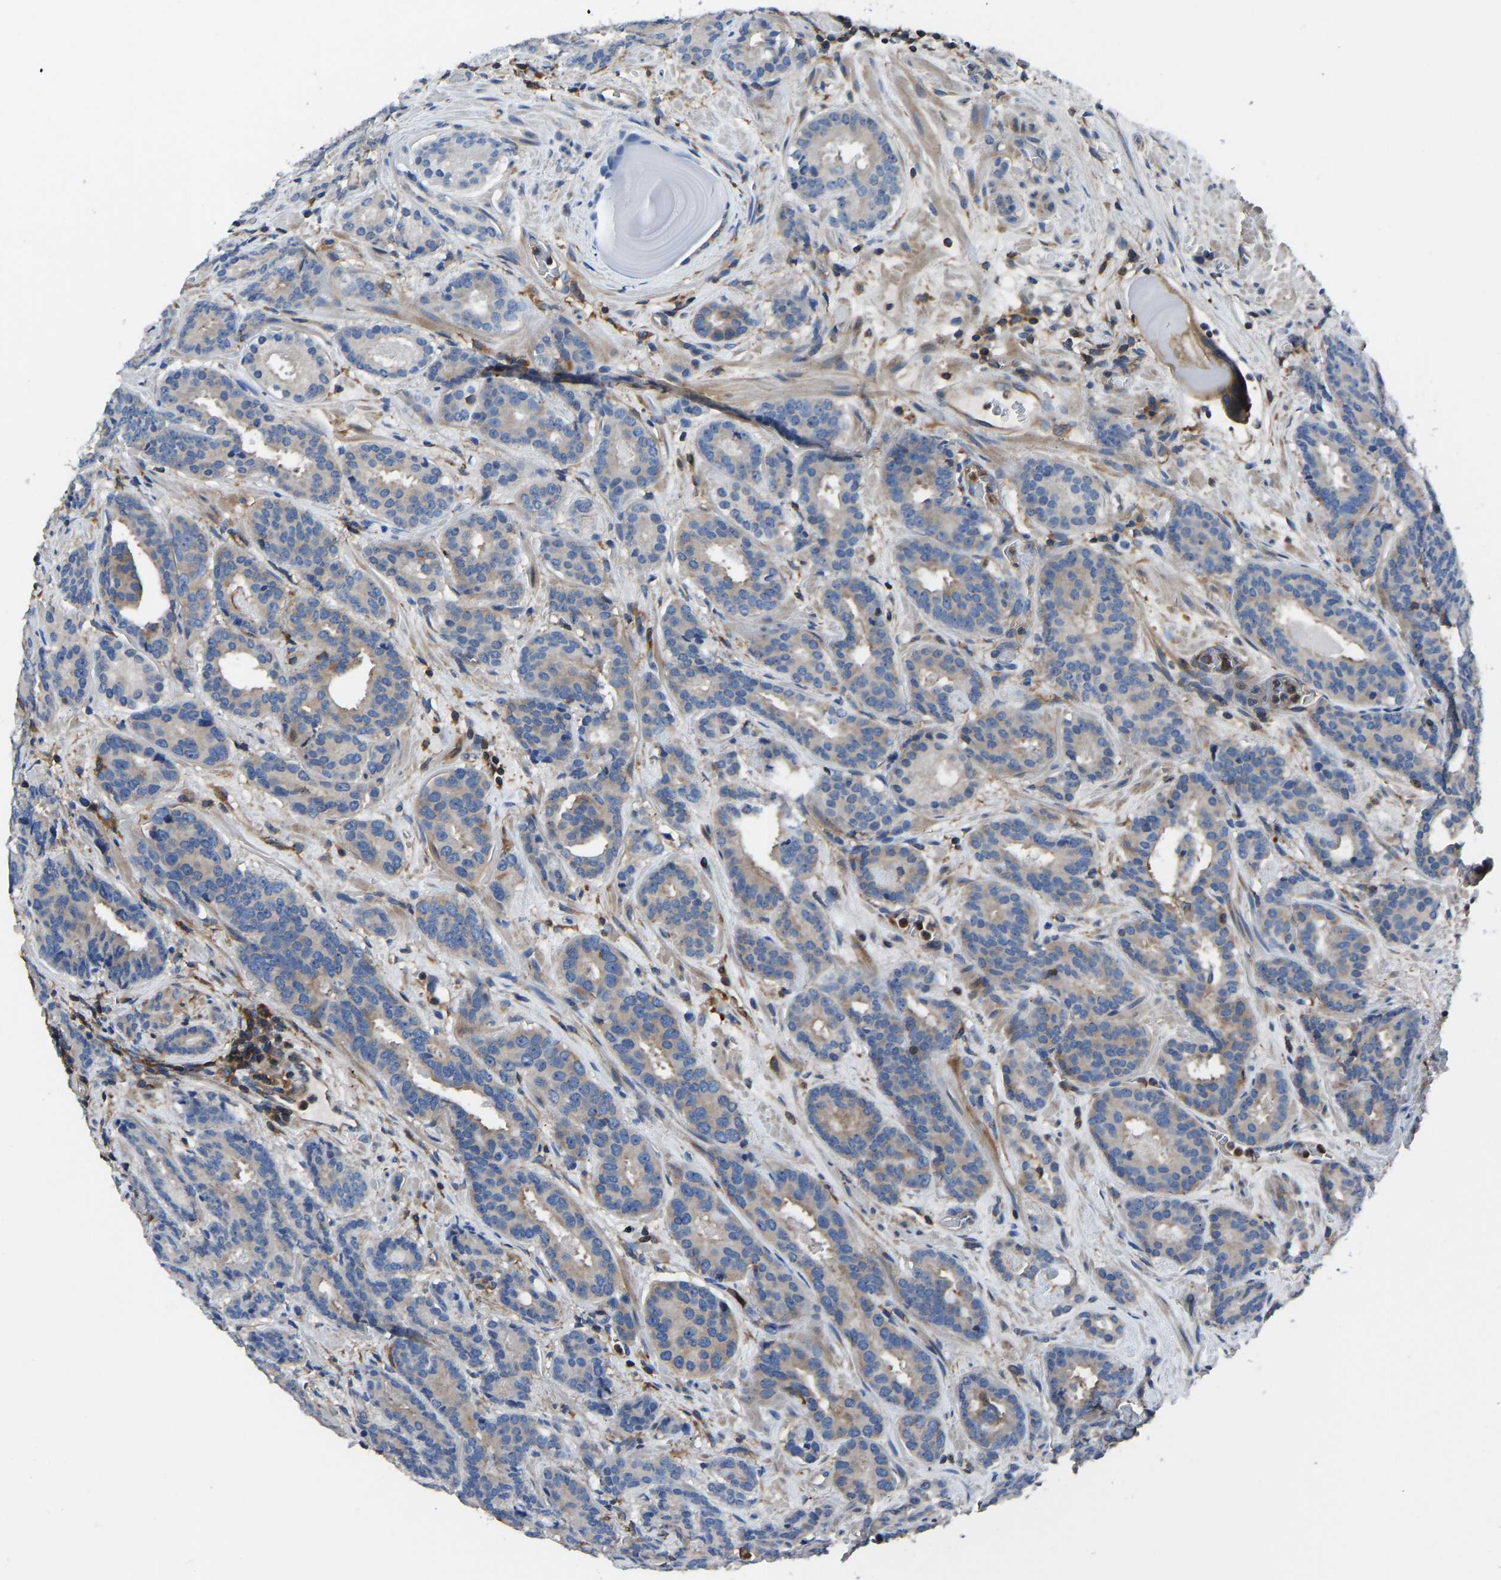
{"staining": {"intensity": "weak", "quantity": ">75%", "location": "cytoplasmic/membranous"}, "tissue": "prostate cancer", "cell_type": "Tumor cells", "image_type": "cancer", "snomed": [{"axis": "morphology", "description": "Adenocarcinoma, Low grade"}, {"axis": "topography", "description": "Prostate"}], "caption": "Immunohistochemistry (IHC) of human prostate cancer exhibits low levels of weak cytoplasmic/membranous staining in about >75% of tumor cells. (Stains: DAB (3,3'-diaminobenzidine) in brown, nuclei in blue, Microscopy: brightfield microscopy at high magnification).", "gene": "PRKAR1A", "patient": {"sex": "male", "age": 69}}